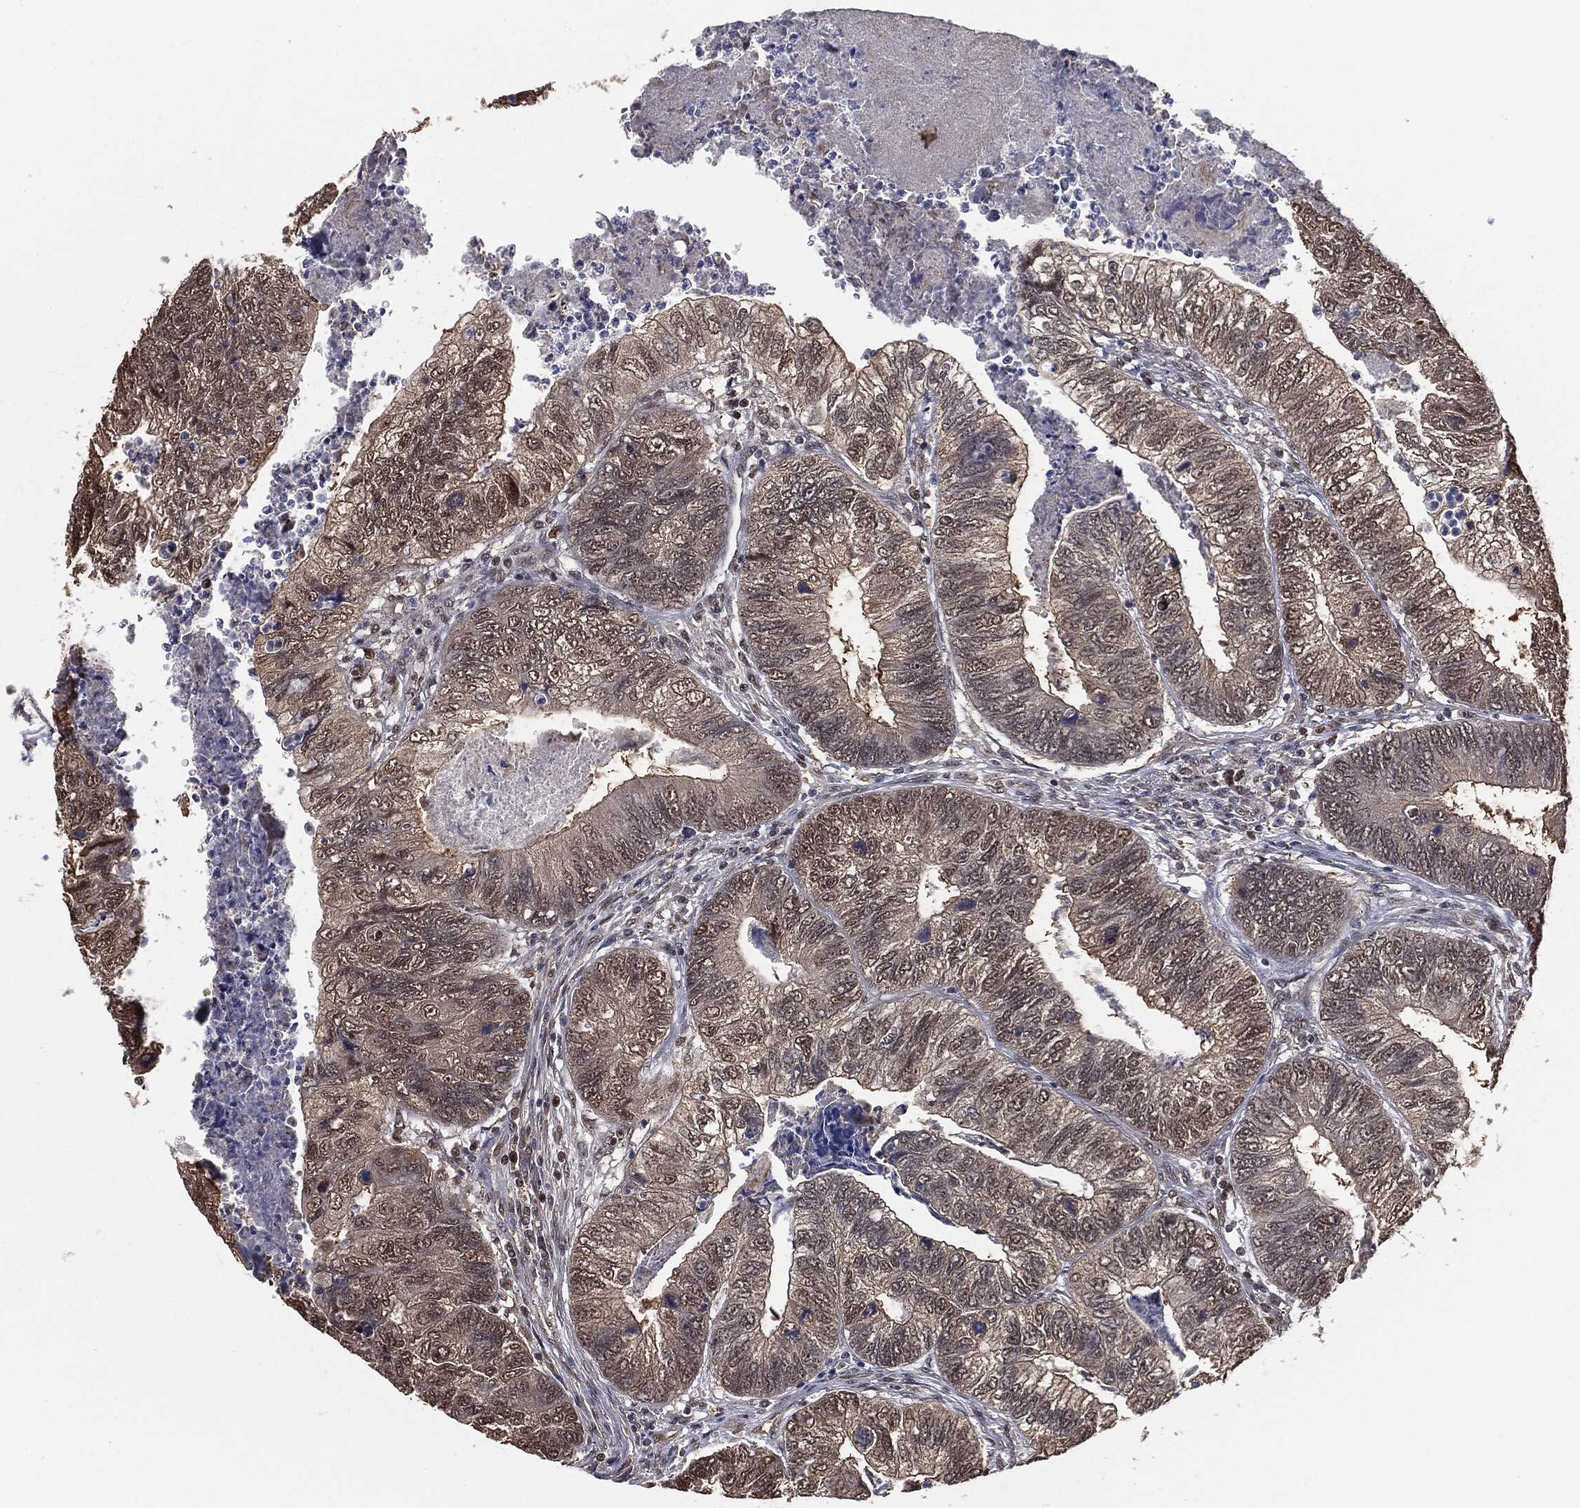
{"staining": {"intensity": "negative", "quantity": "none", "location": "none"}, "tissue": "colorectal cancer", "cell_type": "Tumor cells", "image_type": "cancer", "snomed": [{"axis": "morphology", "description": "Adenocarcinoma, NOS"}, {"axis": "topography", "description": "Colon"}], "caption": "Human colorectal adenocarcinoma stained for a protein using IHC reveals no expression in tumor cells.", "gene": "SHLD2", "patient": {"sex": "female", "age": 67}}